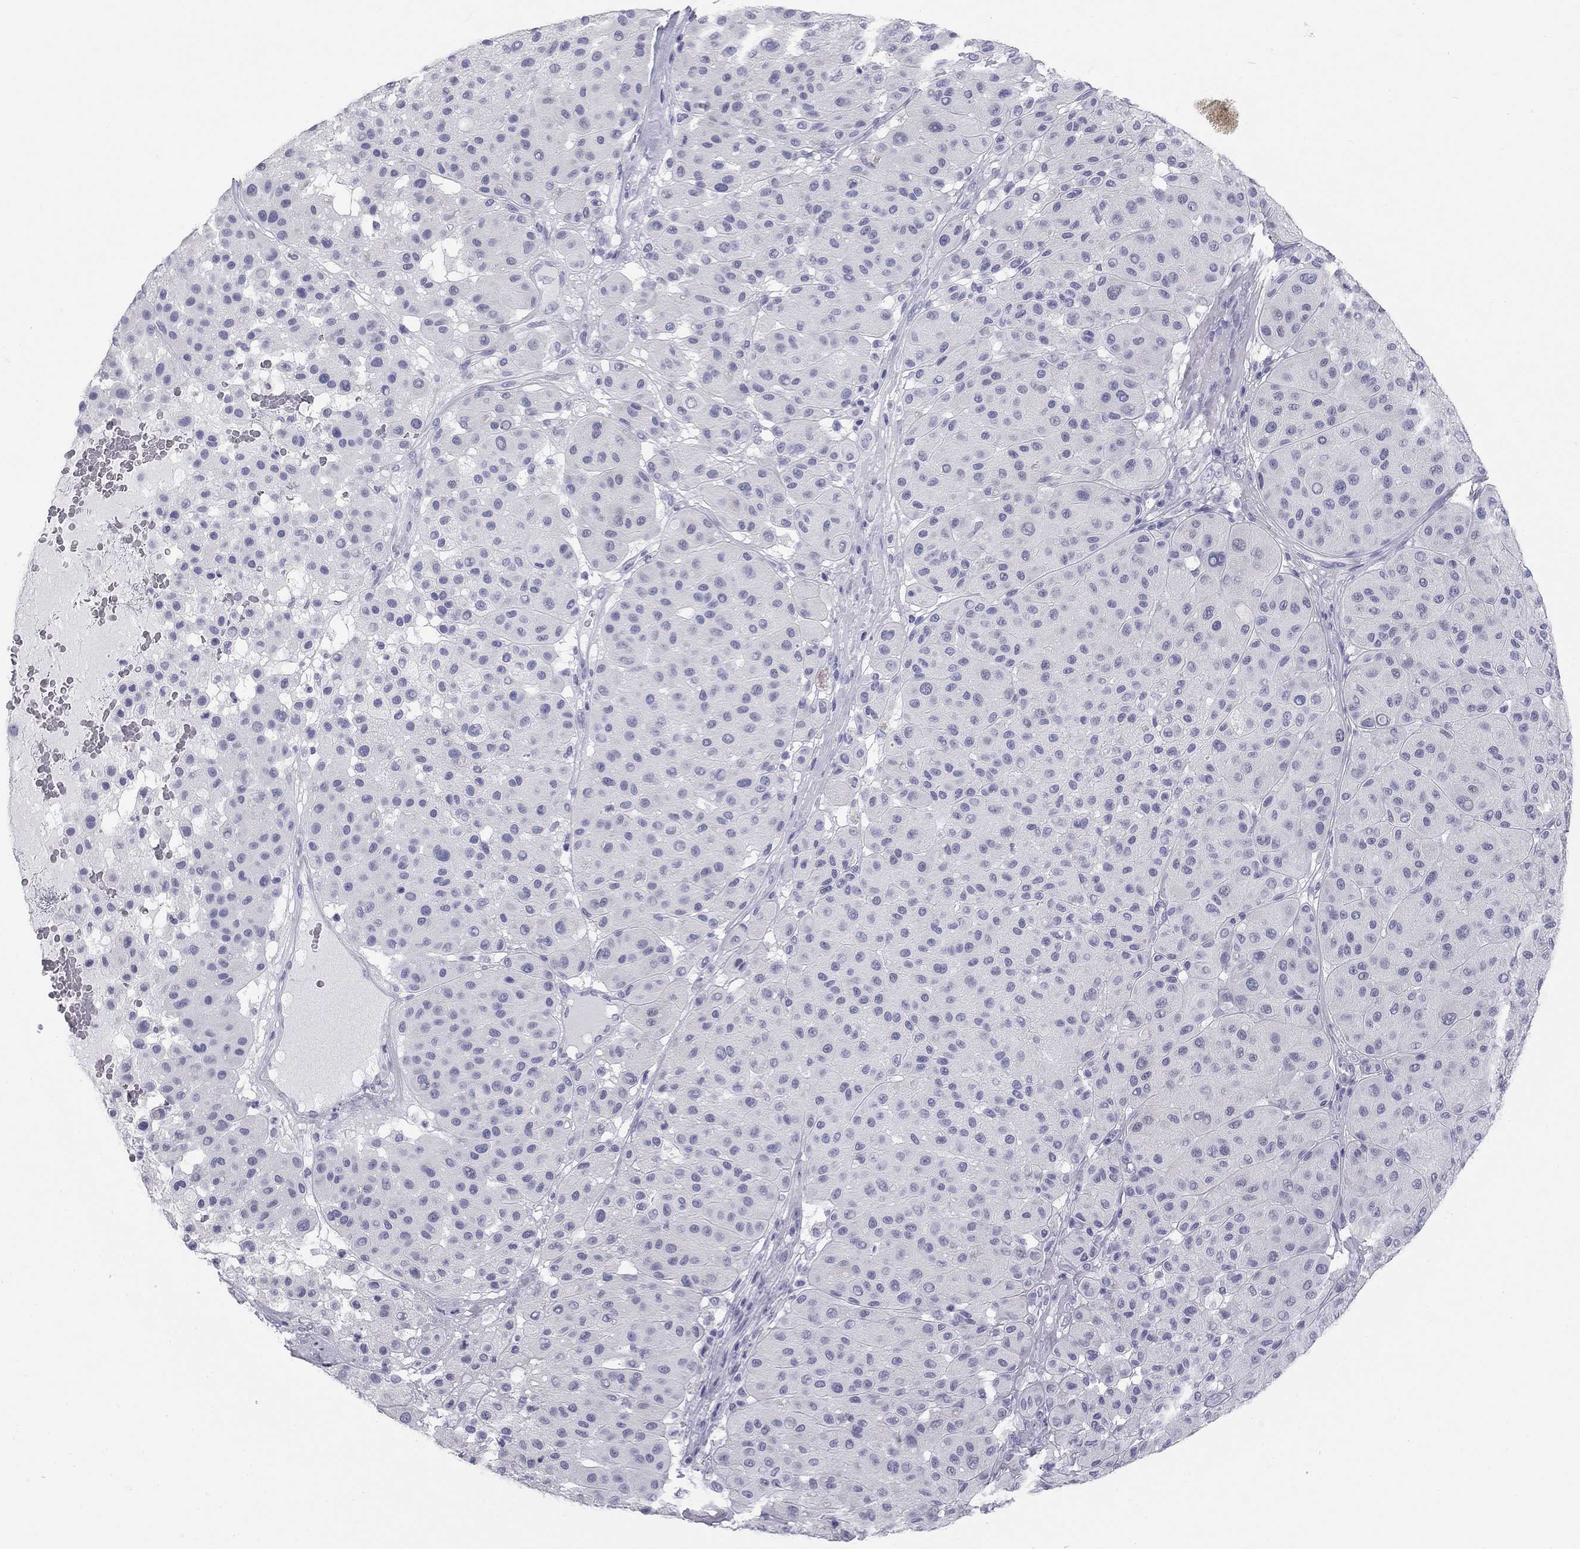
{"staining": {"intensity": "negative", "quantity": "none", "location": "none"}, "tissue": "melanoma", "cell_type": "Tumor cells", "image_type": "cancer", "snomed": [{"axis": "morphology", "description": "Malignant melanoma, Metastatic site"}, {"axis": "topography", "description": "Smooth muscle"}], "caption": "This is an IHC histopathology image of melanoma. There is no positivity in tumor cells.", "gene": "SULT2B1", "patient": {"sex": "male", "age": 41}}